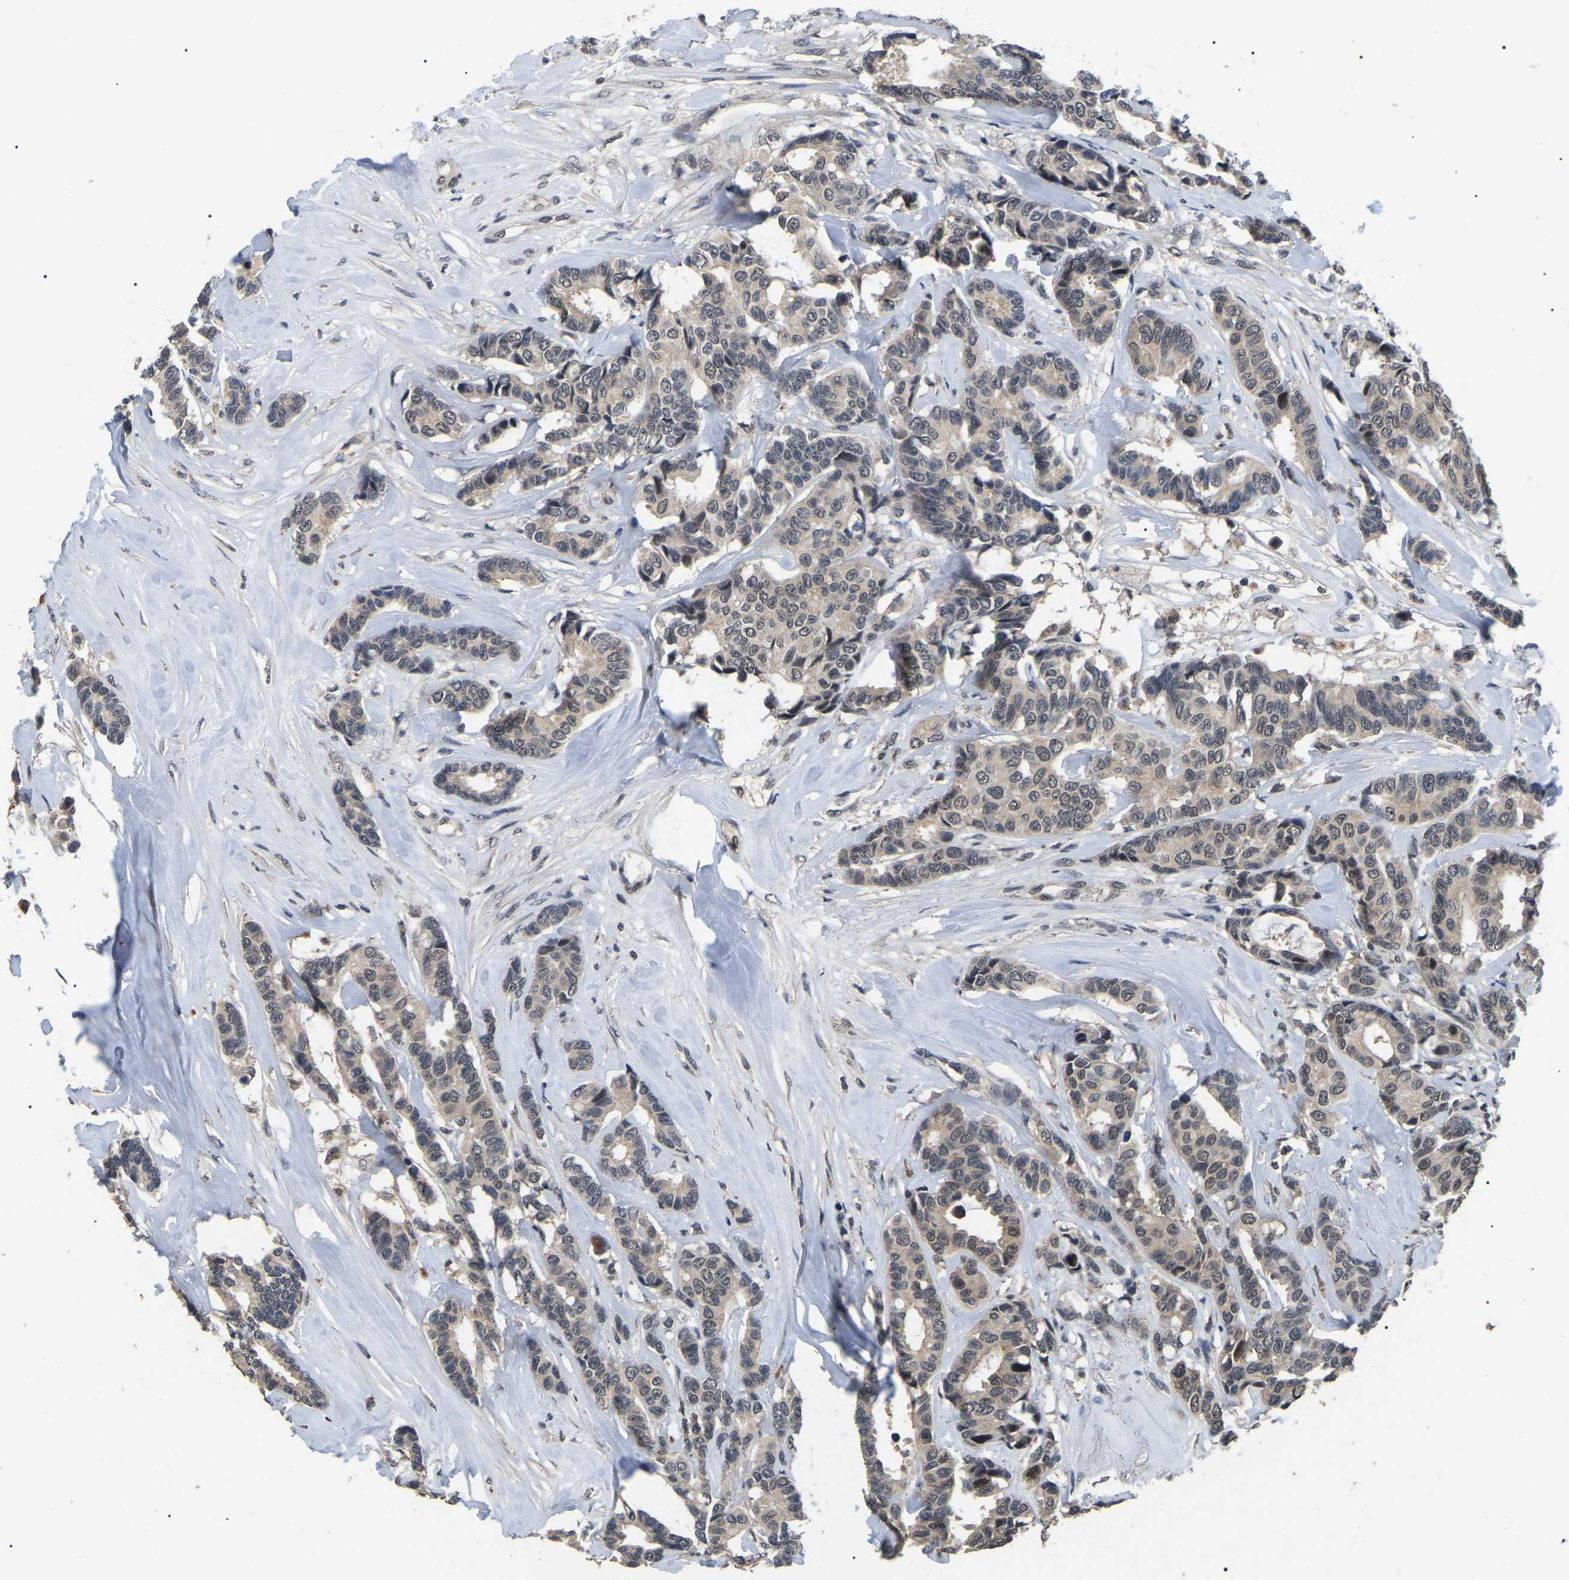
{"staining": {"intensity": "weak", "quantity": ">75%", "location": "cytoplasmic/membranous"}, "tissue": "breast cancer", "cell_type": "Tumor cells", "image_type": "cancer", "snomed": [{"axis": "morphology", "description": "Duct carcinoma"}, {"axis": "topography", "description": "Breast"}], "caption": "A micrograph showing weak cytoplasmic/membranous expression in about >75% of tumor cells in intraductal carcinoma (breast), as visualized by brown immunohistochemical staining.", "gene": "PPM1E", "patient": {"sex": "female", "age": 87}}